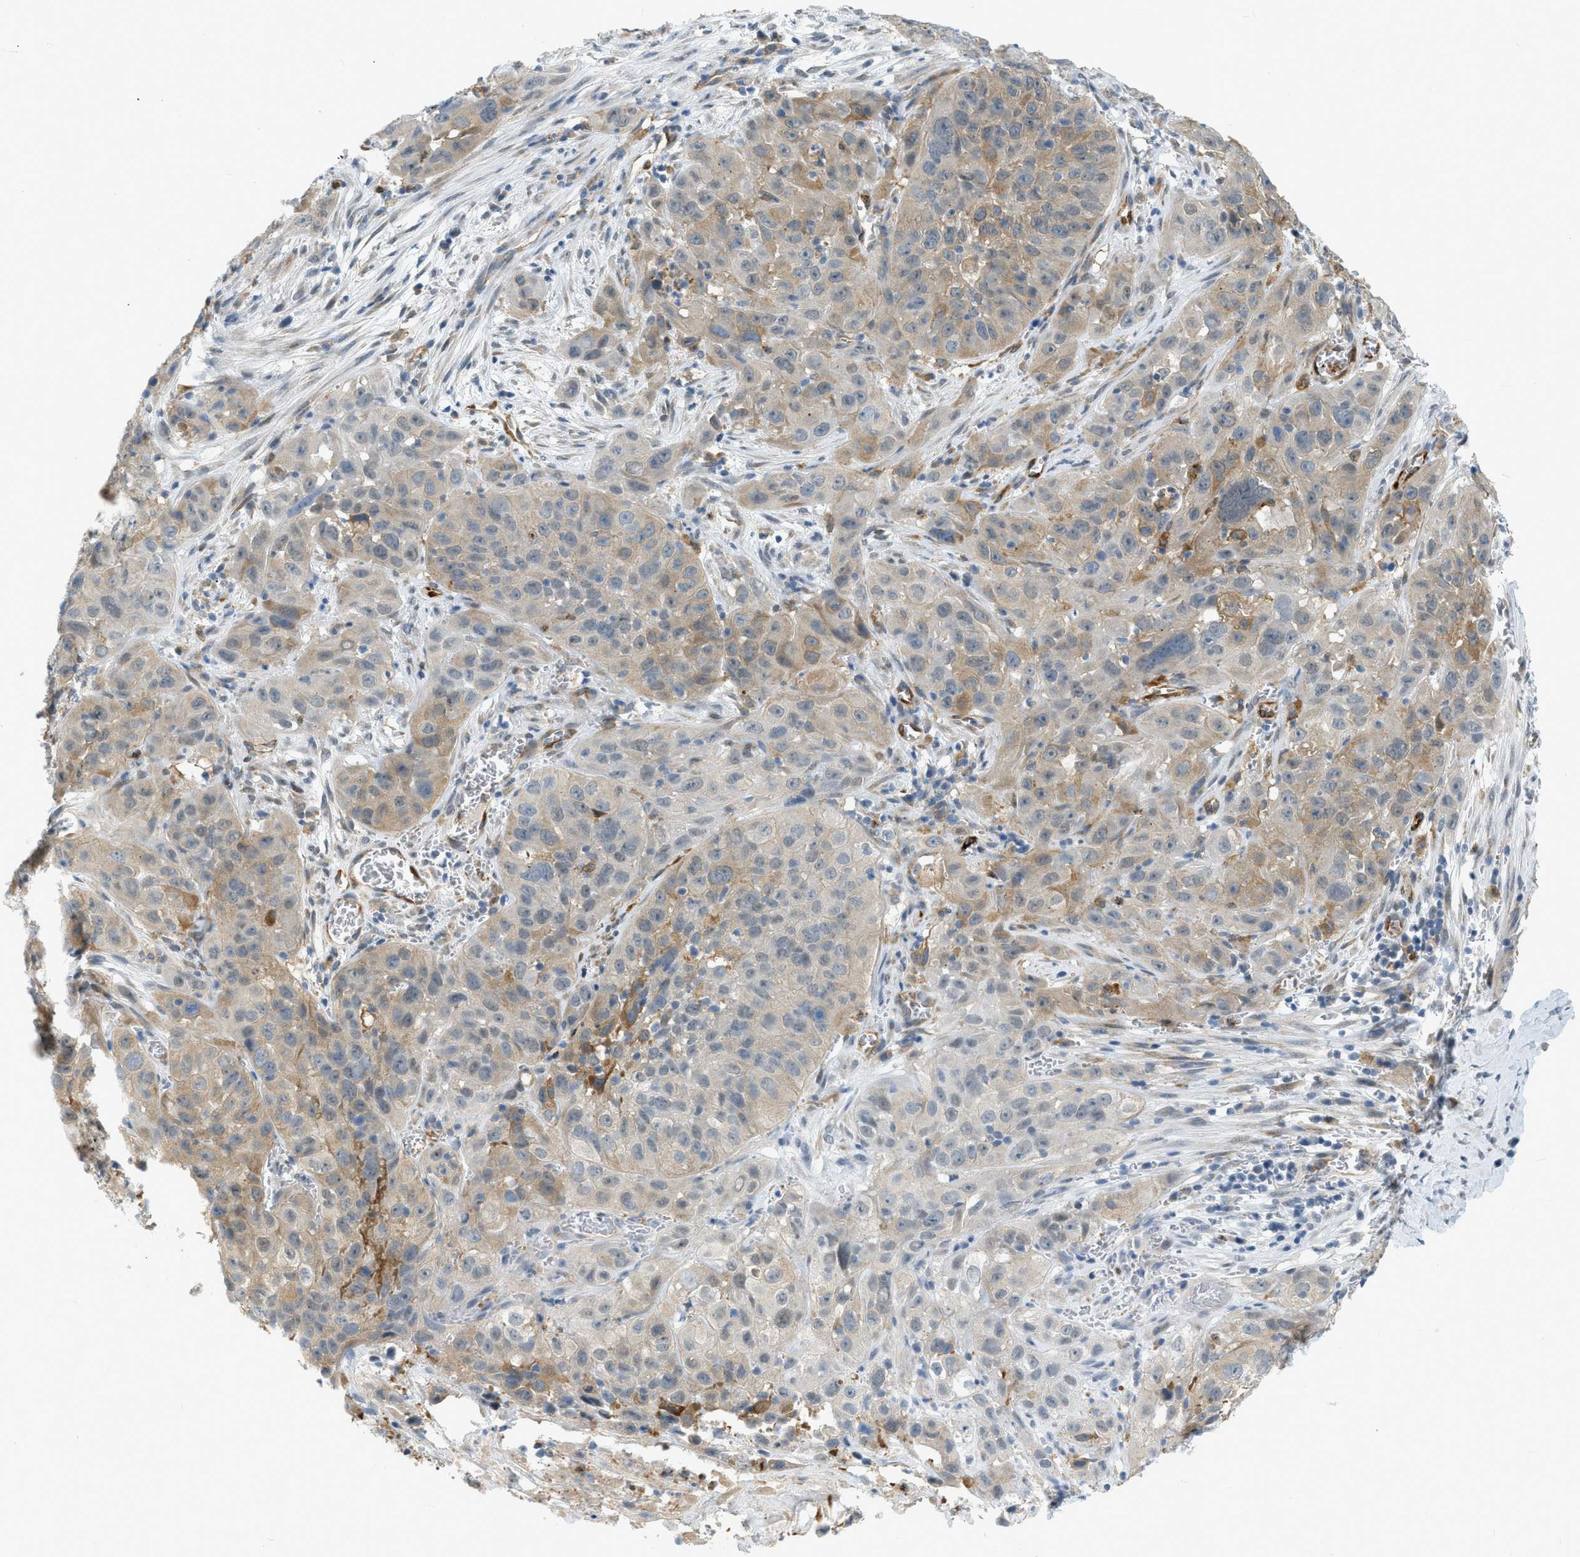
{"staining": {"intensity": "moderate", "quantity": ">75%", "location": "cytoplasmic/membranous"}, "tissue": "cervical cancer", "cell_type": "Tumor cells", "image_type": "cancer", "snomed": [{"axis": "morphology", "description": "Squamous cell carcinoma, NOS"}, {"axis": "topography", "description": "Cervix"}], "caption": "The image exhibits staining of squamous cell carcinoma (cervical), revealing moderate cytoplasmic/membranous protein staining (brown color) within tumor cells.", "gene": "ZNF408", "patient": {"sex": "female", "age": 32}}